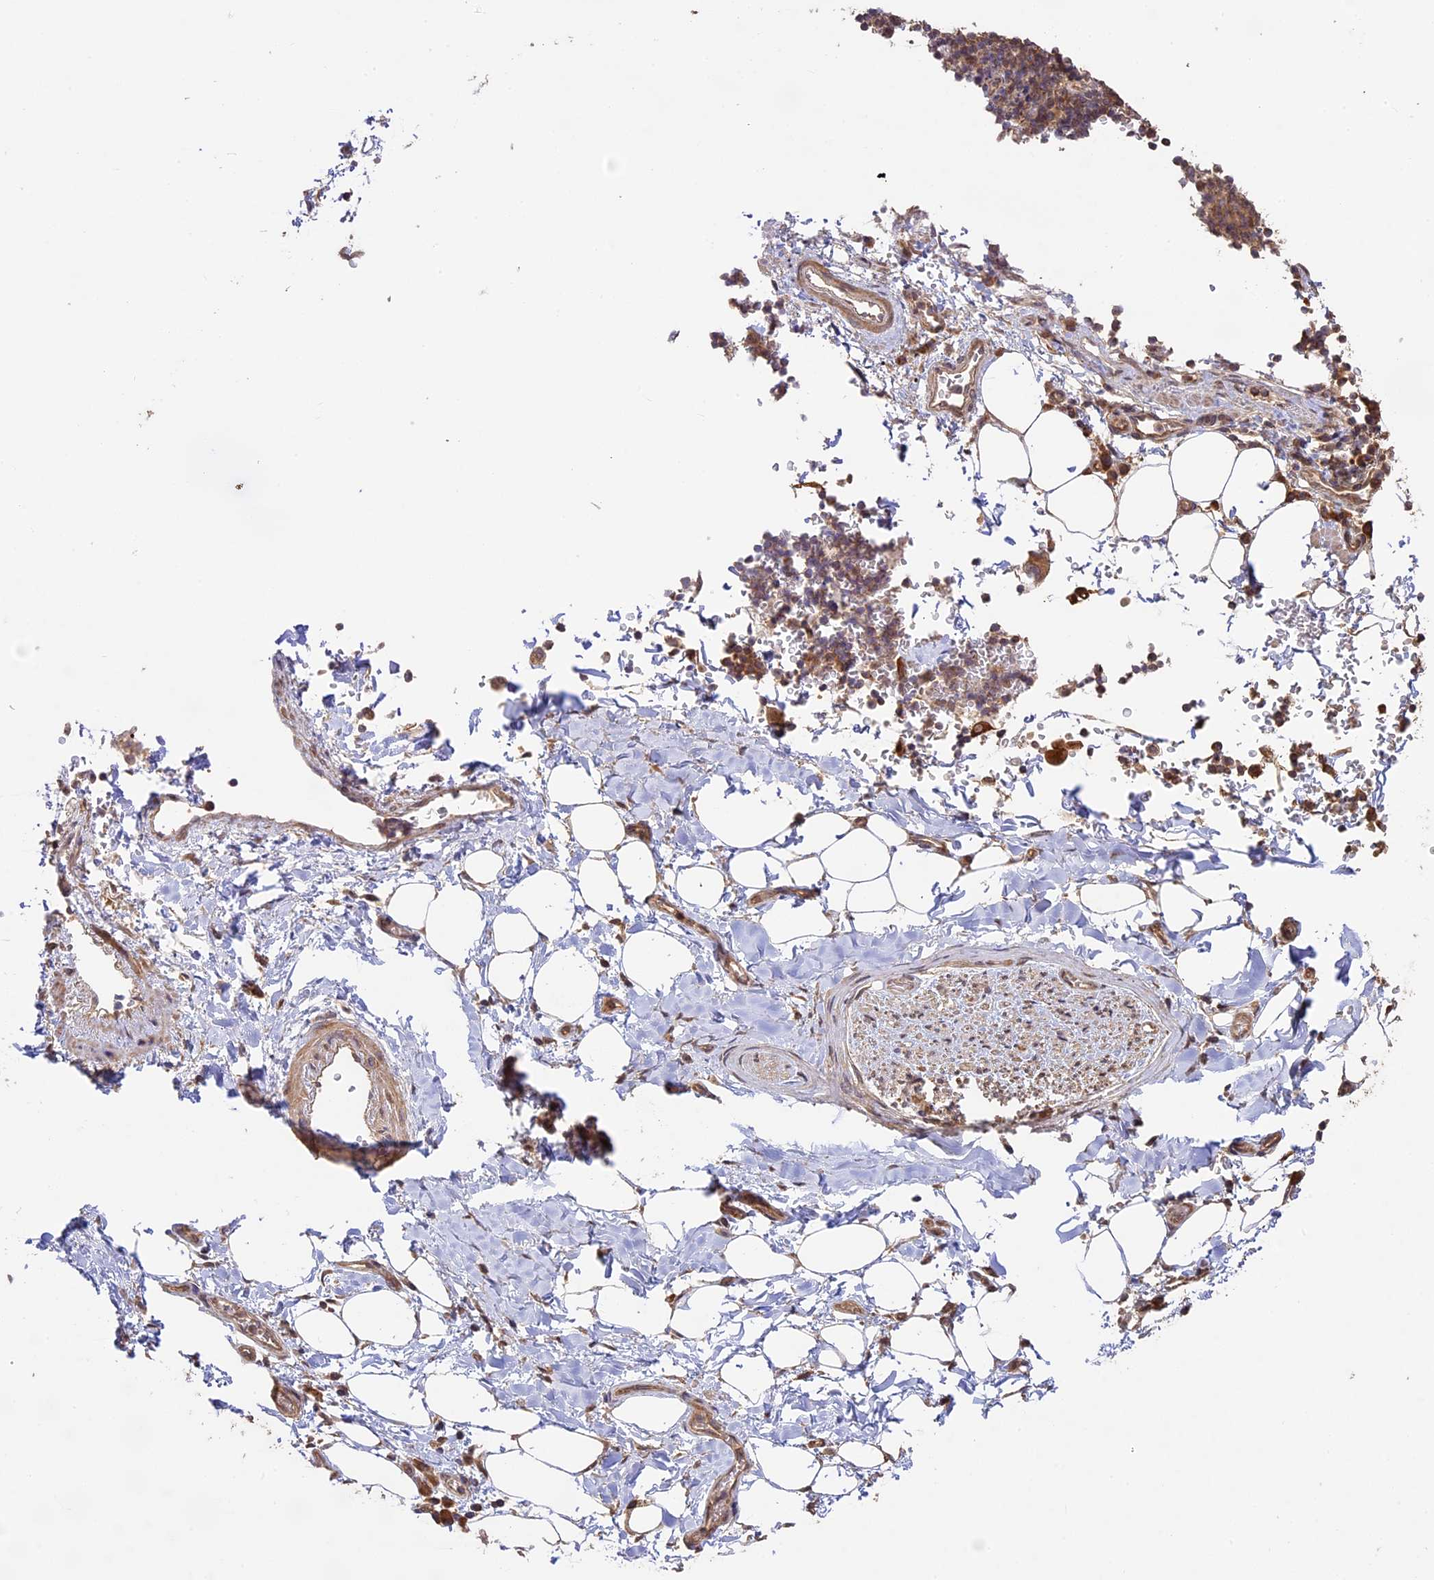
{"staining": {"intensity": "moderate", "quantity": "25%-75%", "location": "cytoplasmic/membranous"}, "tissue": "adipose tissue", "cell_type": "Adipocytes", "image_type": "normal", "snomed": [{"axis": "morphology", "description": "Normal tissue, NOS"}, {"axis": "topography", "description": "Lymph node"}, {"axis": "topography", "description": "Cartilage tissue"}, {"axis": "topography", "description": "Bronchus"}], "caption": "Protein expression analysis of benign adipose tissue shows moderate cytoplasmic/membranous expression in approximately 25%-75% of adipocytes.", "gene": "BCAS4", "patient": {"sex": "male", "age": 63}}